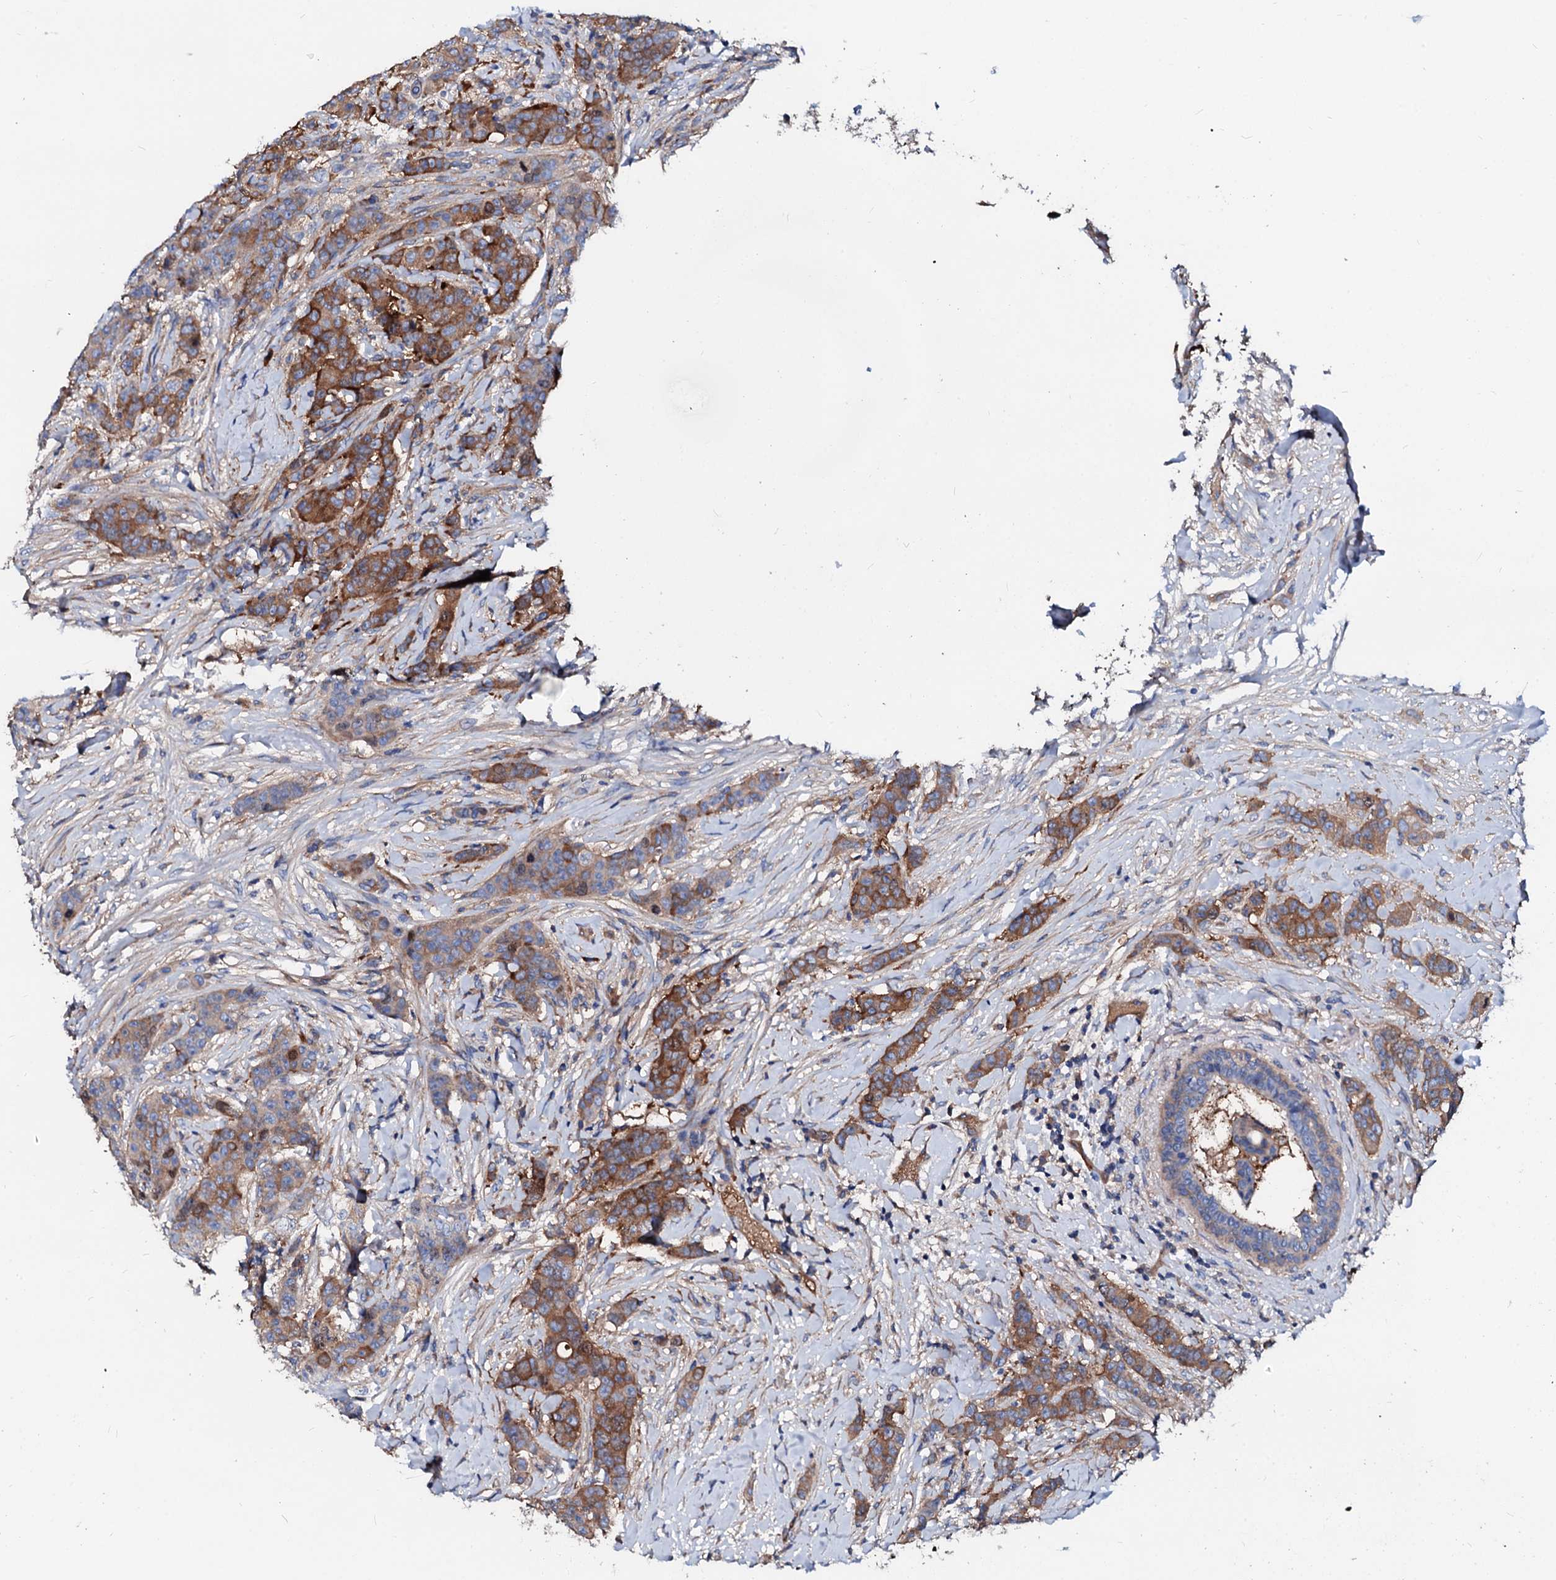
{"staining": {"intensity": "moderate", "quantity": ">75%", "location": "cytoplasmic/membranous"}, "tissue": "breast cancer", "cell_type": "Tumor cells", "image_type": "cancer", "snomed": [{"axis": "morphology", "description": "Duct carcinoma"}, {"axis": "topography", "description": "Breast"}], "caption": "Approximately >75% of tumor cells in human breast invasive ductal carcinoma demonstrate moderate cytoplasmic/membranous protein positivity as visualized by brown immunohistochemical staining.", "gene": "CSKMT", "patient": {"sex": "female", "age": 40}}